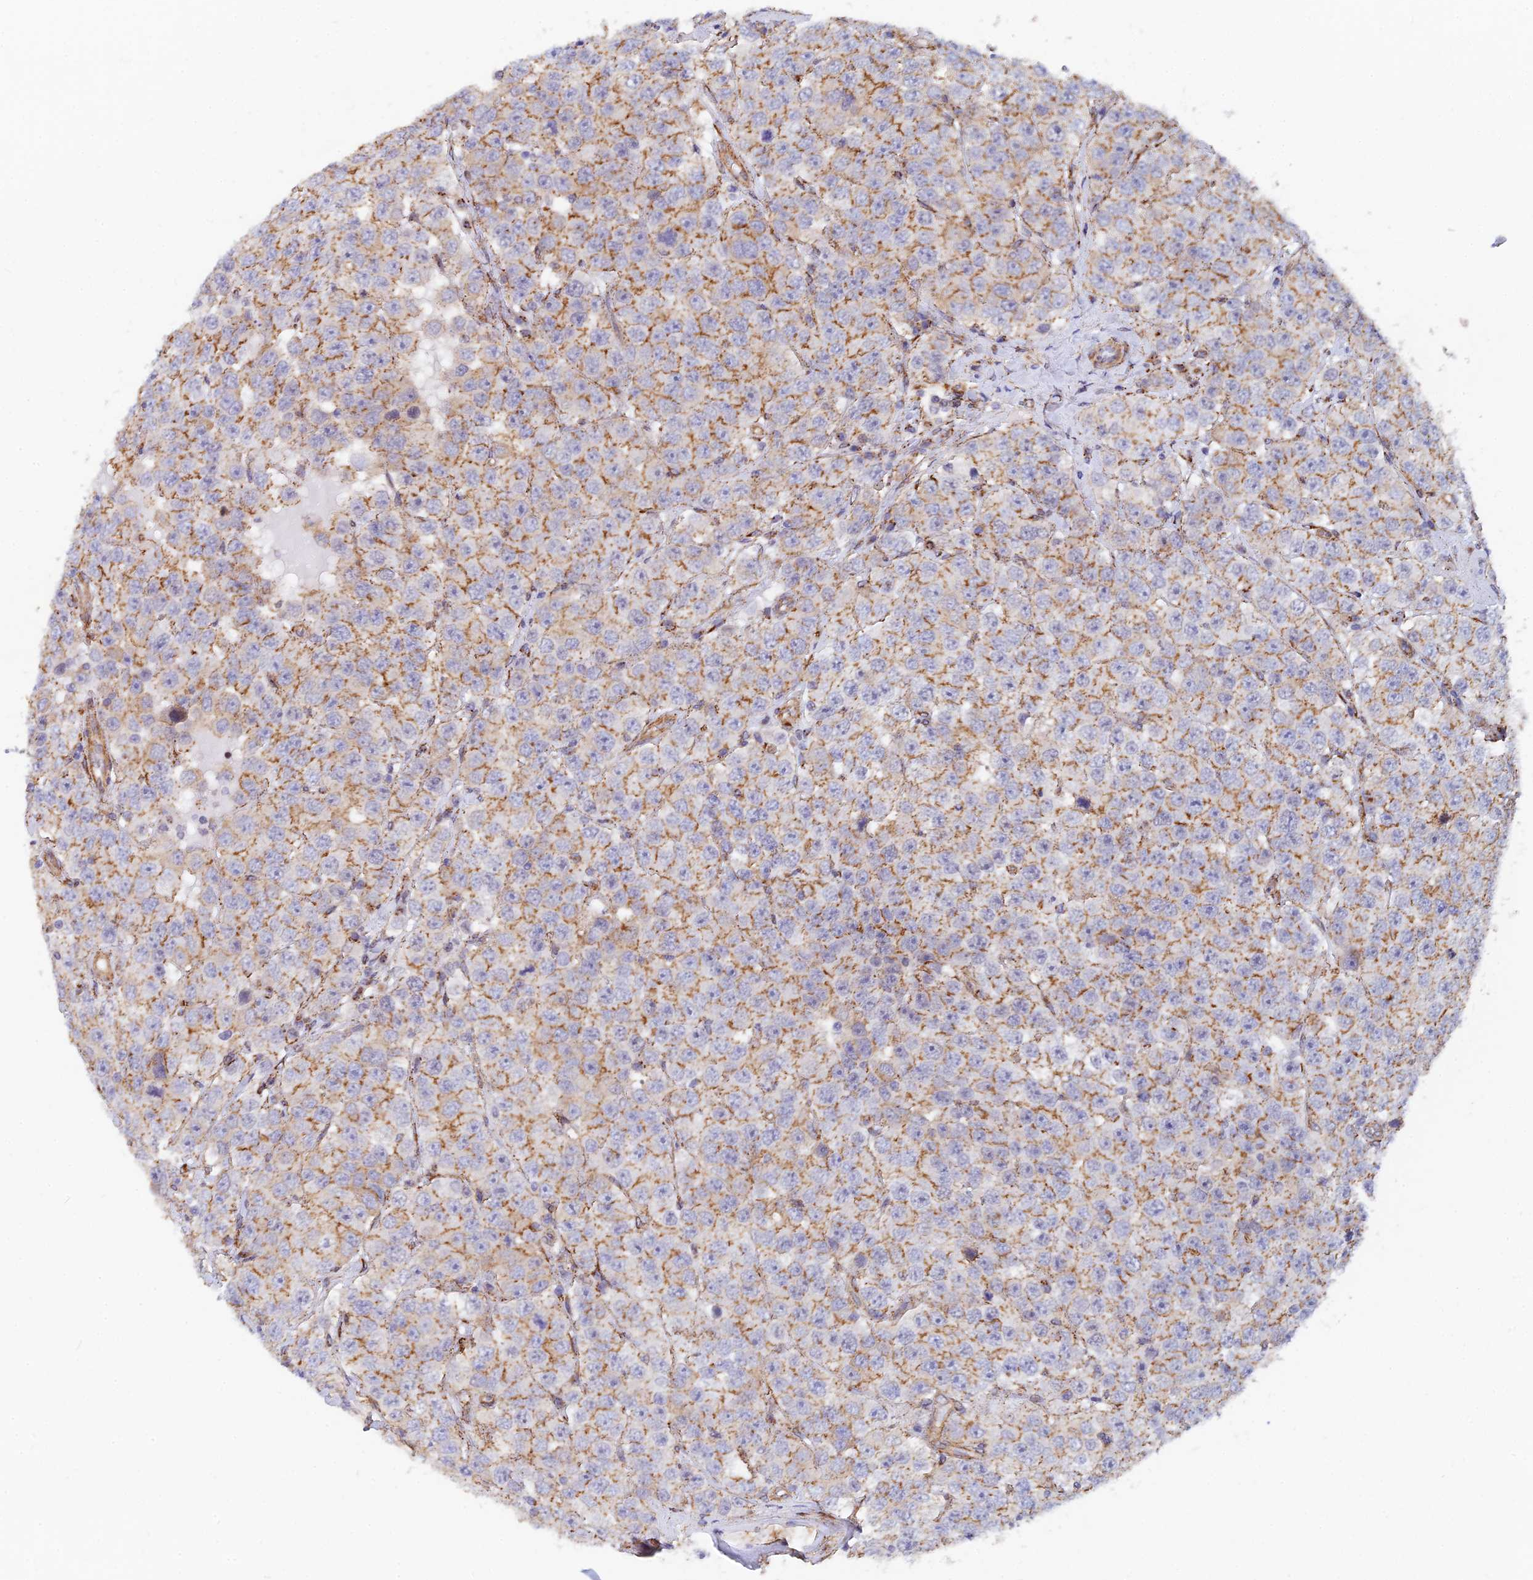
{"staining": {"intensity": "moderate", "quantity": "25%-75%", "location": "cytoplasmic/membranous"}, "tissue": "testis cancer", "cell_type": "Tumor cells", "image_type": "cancer", "snomed": [{"axis": "morphology", "description": "Seminoma, NOS"}, {"axis": "topography", "description": "Testis"}], "caption": "DAB (3,3'-diaminobenzidine) immunohistochemical staining of testis cancer shows moderate cytoplasmic/membranous protein expression in approximately 25%-75% of tumor cells.", "gene": "VSTM2L", "patient": {"sex": "male", "age": 28}}